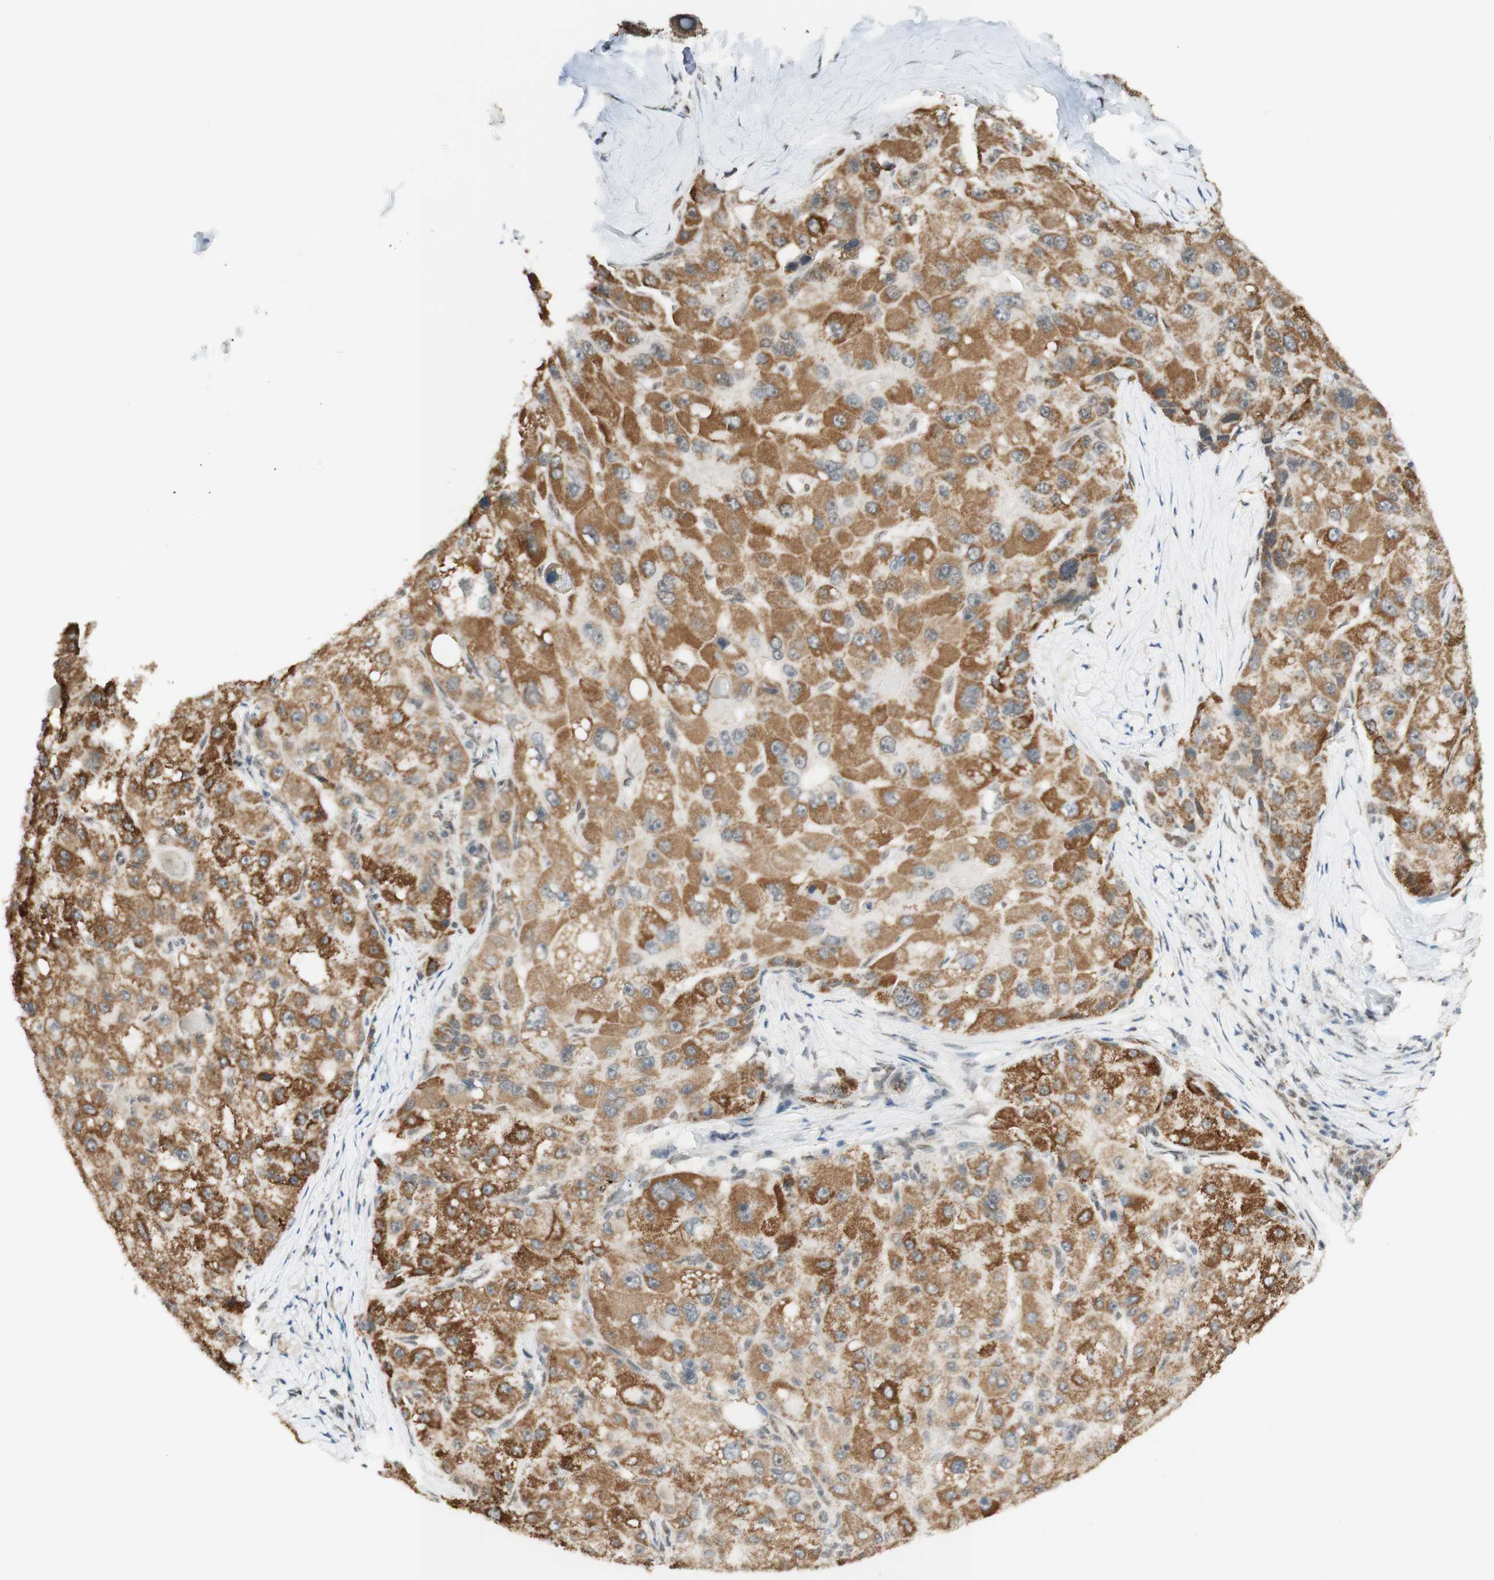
{"staining": {"intensity": "strong", "quantity": ">75%", "location": "cytoplasmic/membranous"}, "tissue": "liver cancer", "cell_type": "Tumor cells", "image_type": "cancer", "snomed": [{"axis": "morphology", "description": "Carcinoma, Hepatocellular, NOS"}, {"axis": "topography", "description": "Liver"}], "caption": "Immunohistochemistry (IHC) image of human liver cancer (hepatocellular carcinoma) stained for a protein (brown), which displays high levels of strong cytoplasmic/membranous positivity in approximately >75% of tumor cells.", "gene": "ZNF782", "patient": {"sex": "male", "age": 80}}